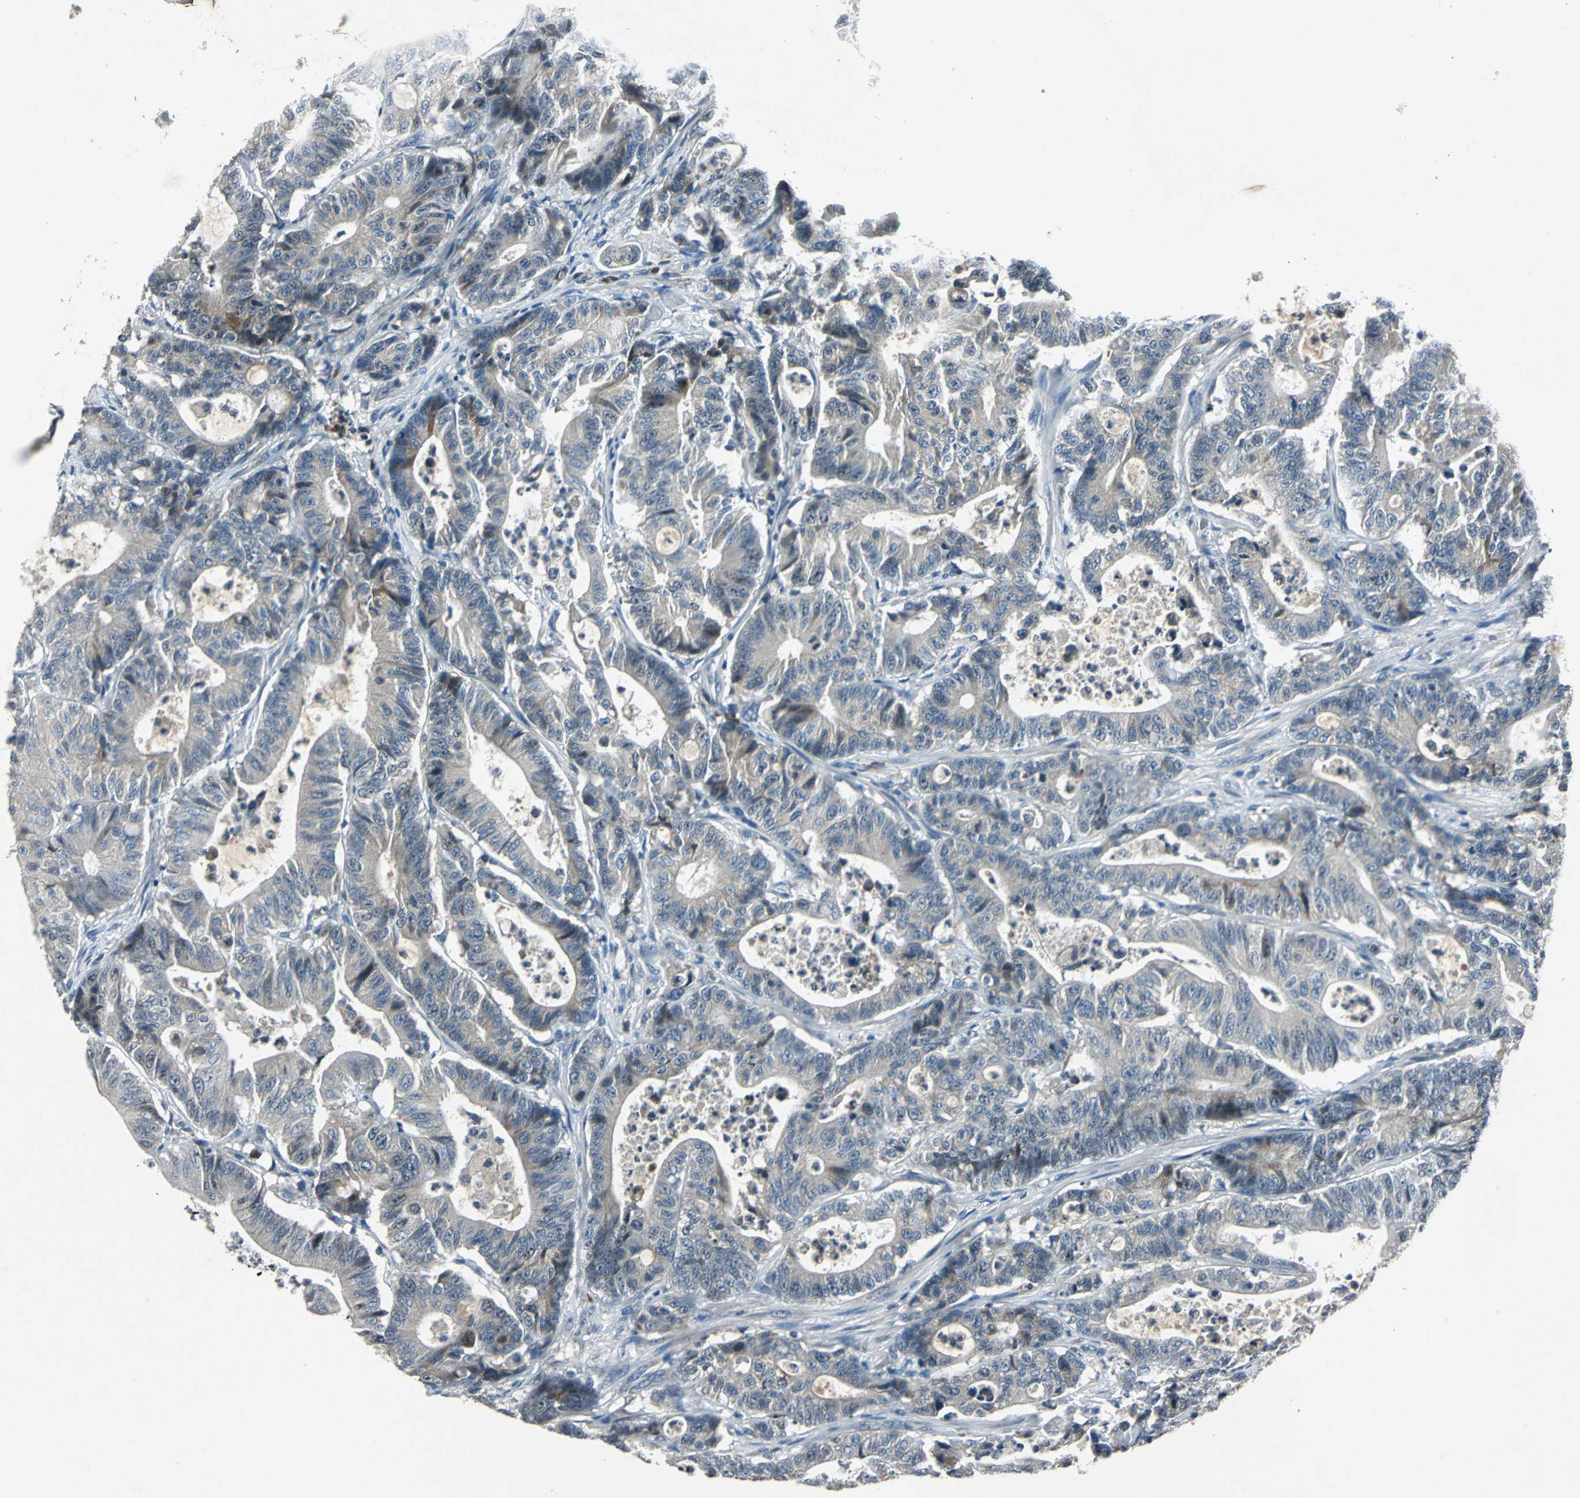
{"staining": {"intensity": "weak", "quantity": "<25%", "location": "cytoplasmic/membranous"}, "tissue": "colorectal cancer", "cell_type": "Tumor cells", "image_type": "cancer", "snomed": [{"axis": "morphology", "description": "Adenocarcinoma, NOS"}, {"axis": "topography", "description": "Colon"}], "caption": "A micrograph of colorectal adenocarcinoma stained for a protein exhibits no brown staining in tumor cells.", "gene": "SLC2A13", "patient": {"sex": "female", "age": 84}}